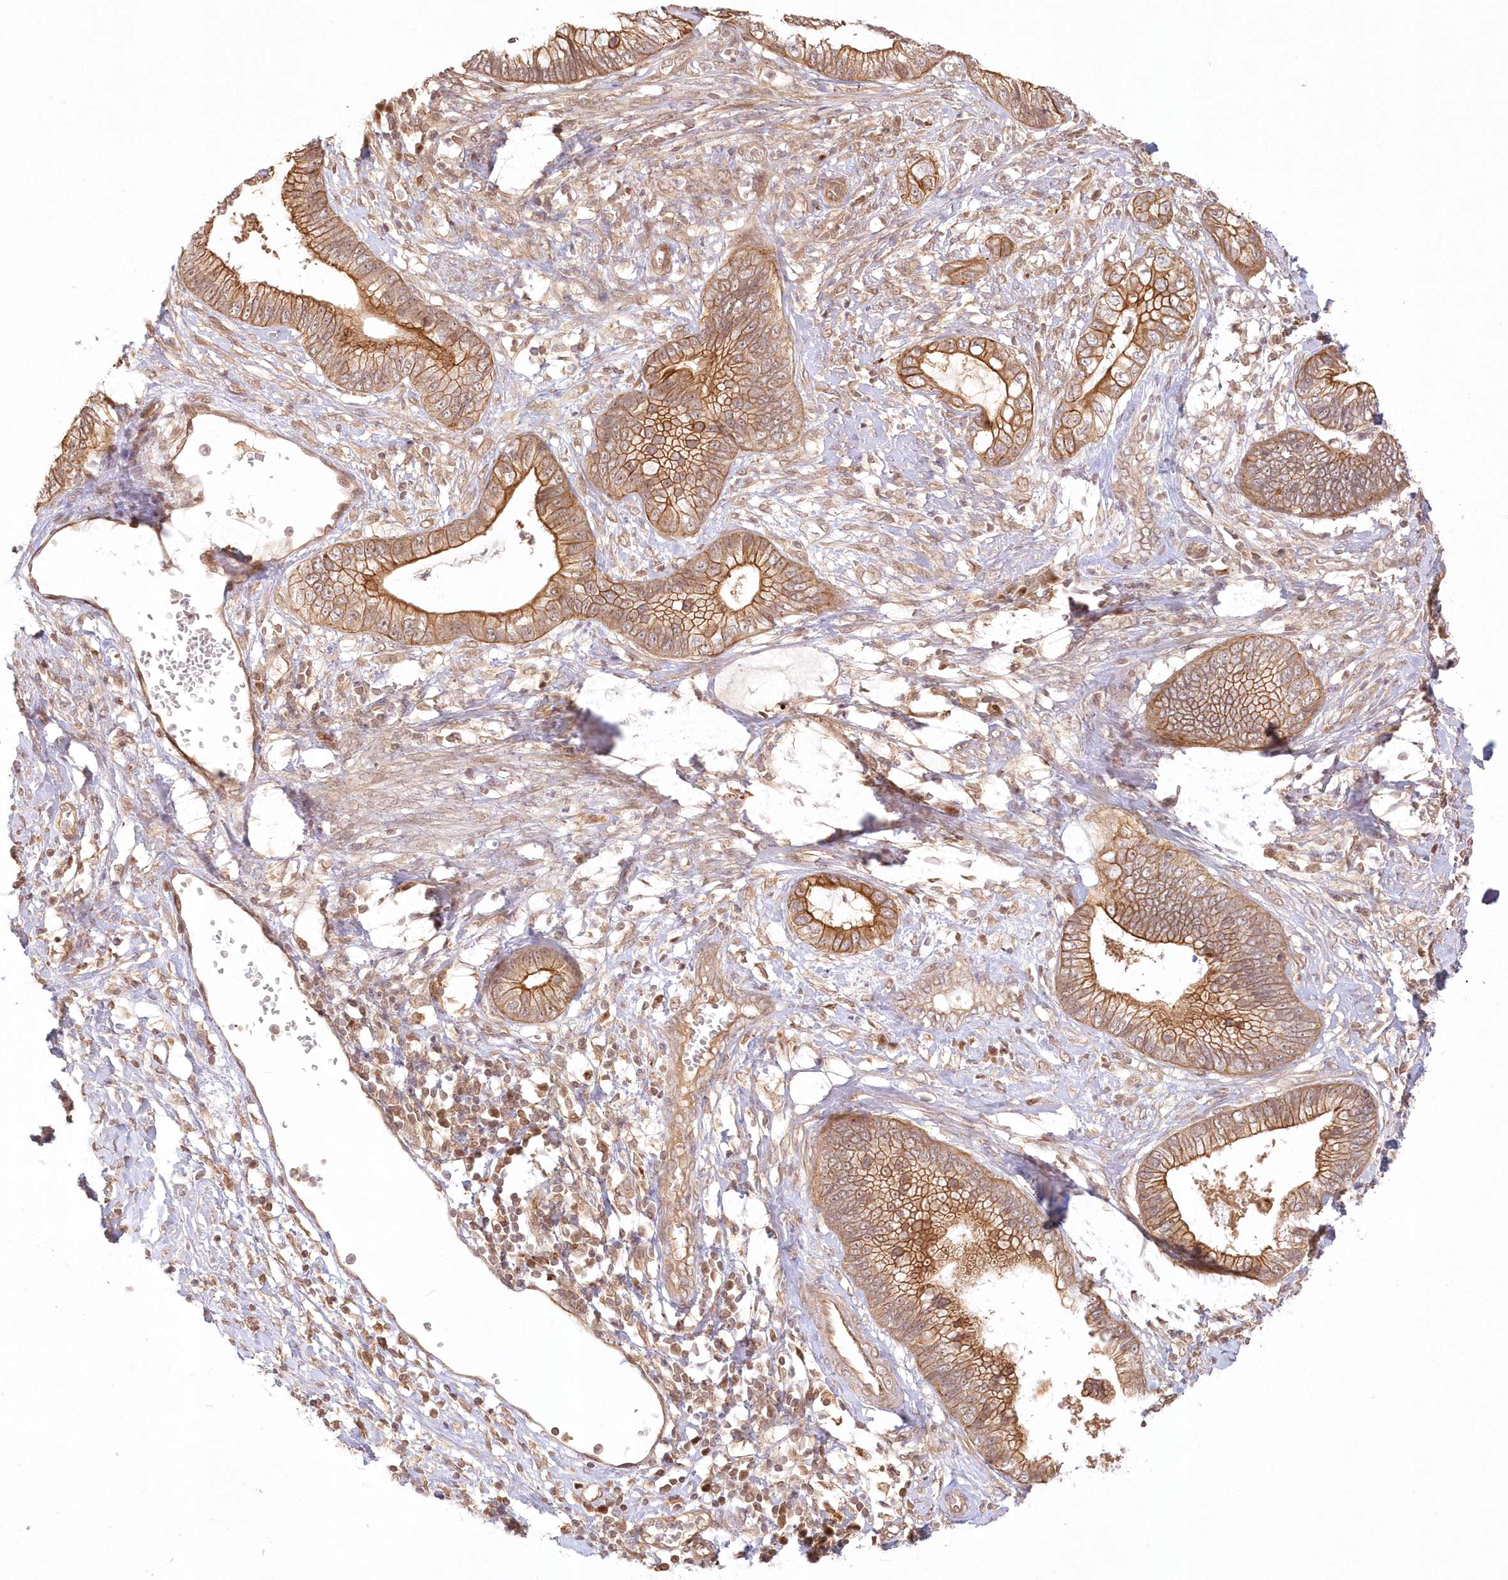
{"staining": {"intensity": "moderate", "quantity": ">75%", "location": "cytoplasmic/membranous"}, "tissue": "cervical cancer", "cell_type": "Tumor cells", "image_type": "cancer", "snomed": [{"axis": "morphology", "description": "Adenocarcinoma, NOS"}, {"axis": "topography", "description": "Cervix"}], "caption": "Adenocarcinoma (cervical) tissue demonstrates moderate cytoplasmic/membranous expression in about >75% of tumor cells", "gene": "KIAA0232", "patient": {"sex": "female", "age": 44}}